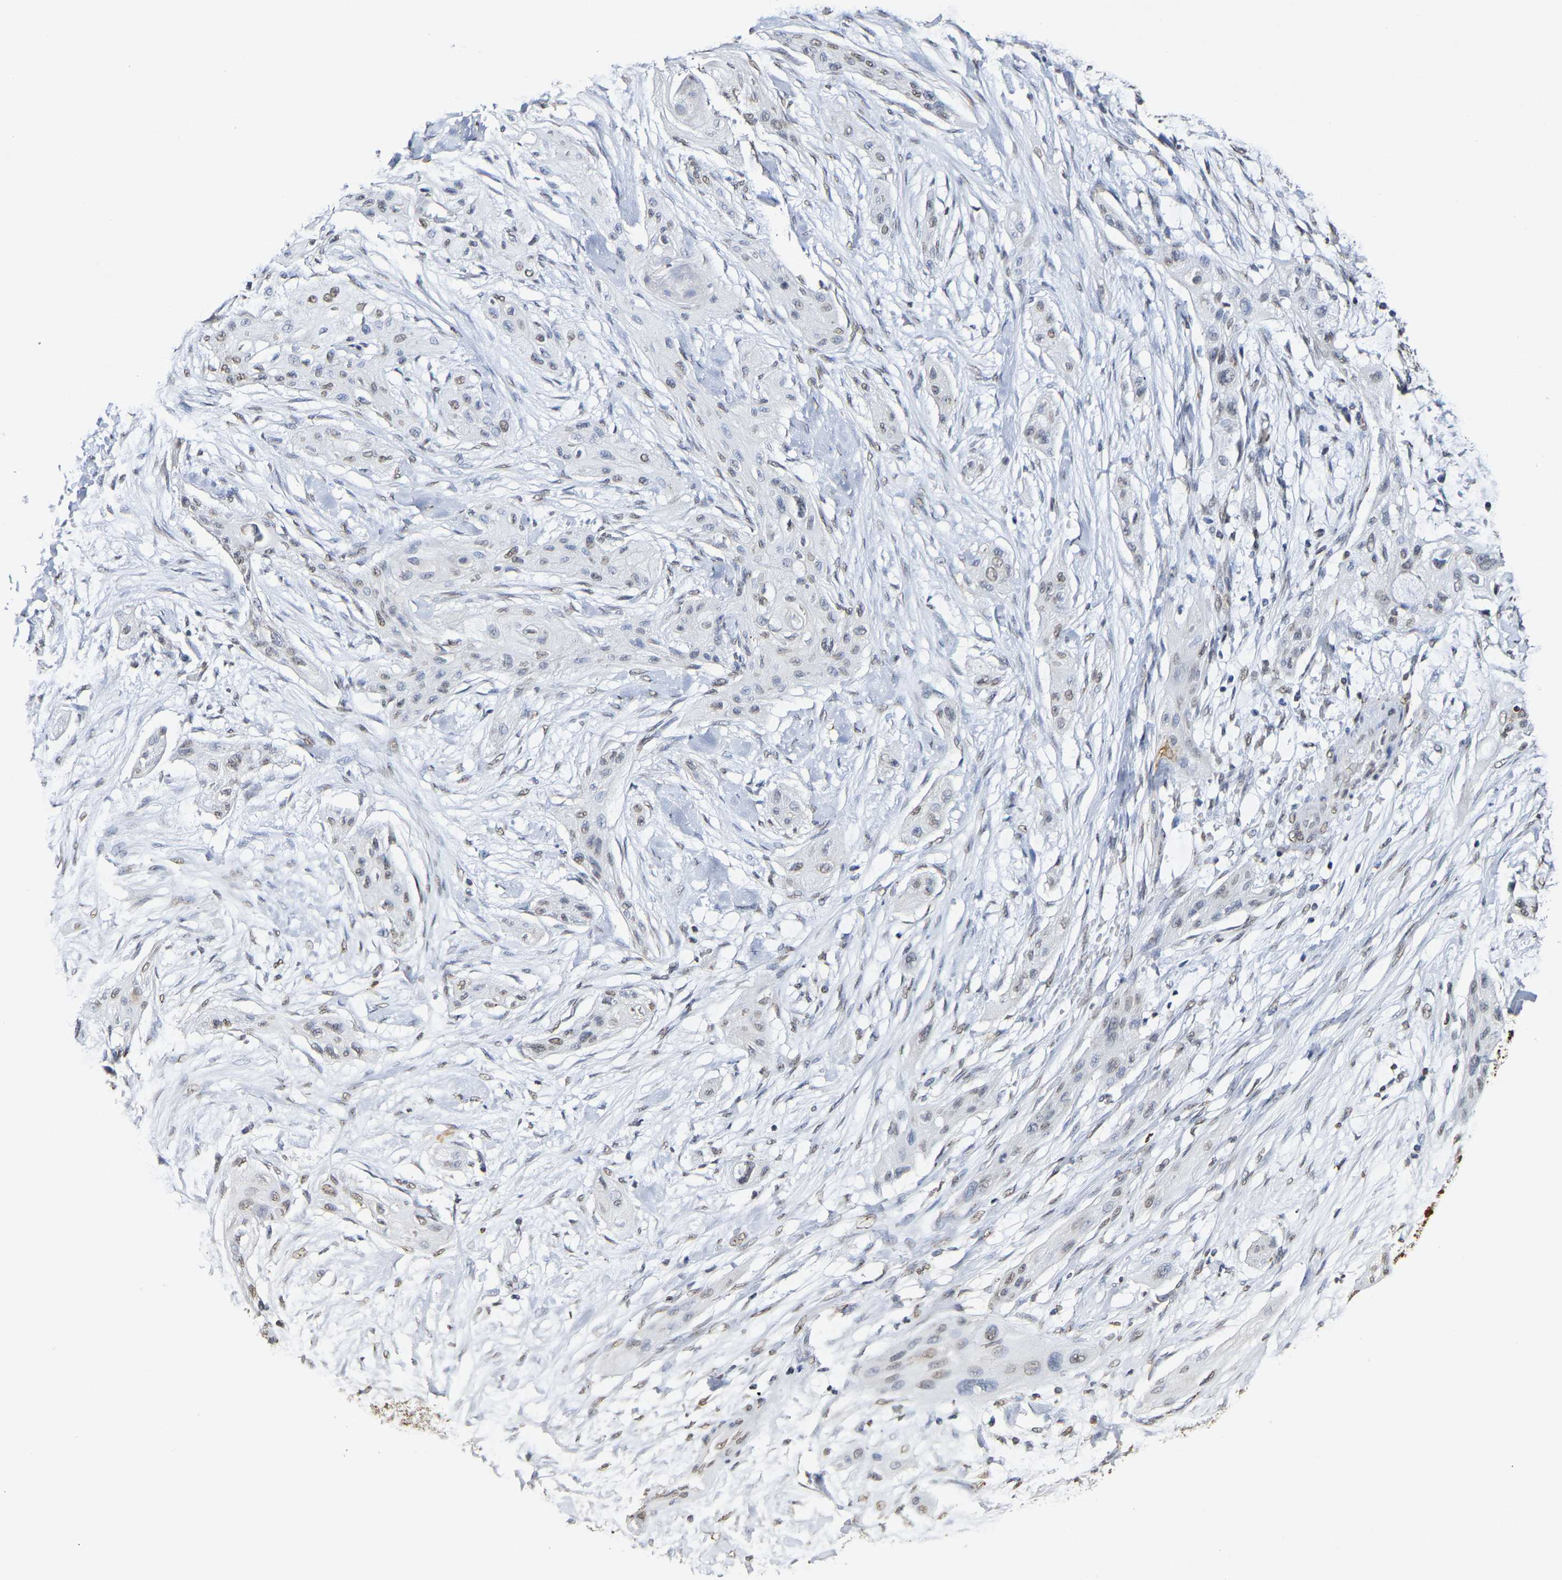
{"staining": {"intensity": "weak", "quantity": "<25%", "location": "nuclear"}, "tissue": "lung cancer", "cell_type": "Tumor cells", "image_type": "cancer", "snomed": [{"axis": "morphology", "description": "Squamous cell carcinoma, NOS"}, {"axis": "topography", "description": "Lung"}], "caption": "Tumor cells are negative for protein expression in human squamous cell carcinoma (lung). (DAB immunohistochemistry (IHC) visualized using brightfield microscopy, high magnification).", "gene": "ATF4", "patient": {"sex": "female", "age": 47}}